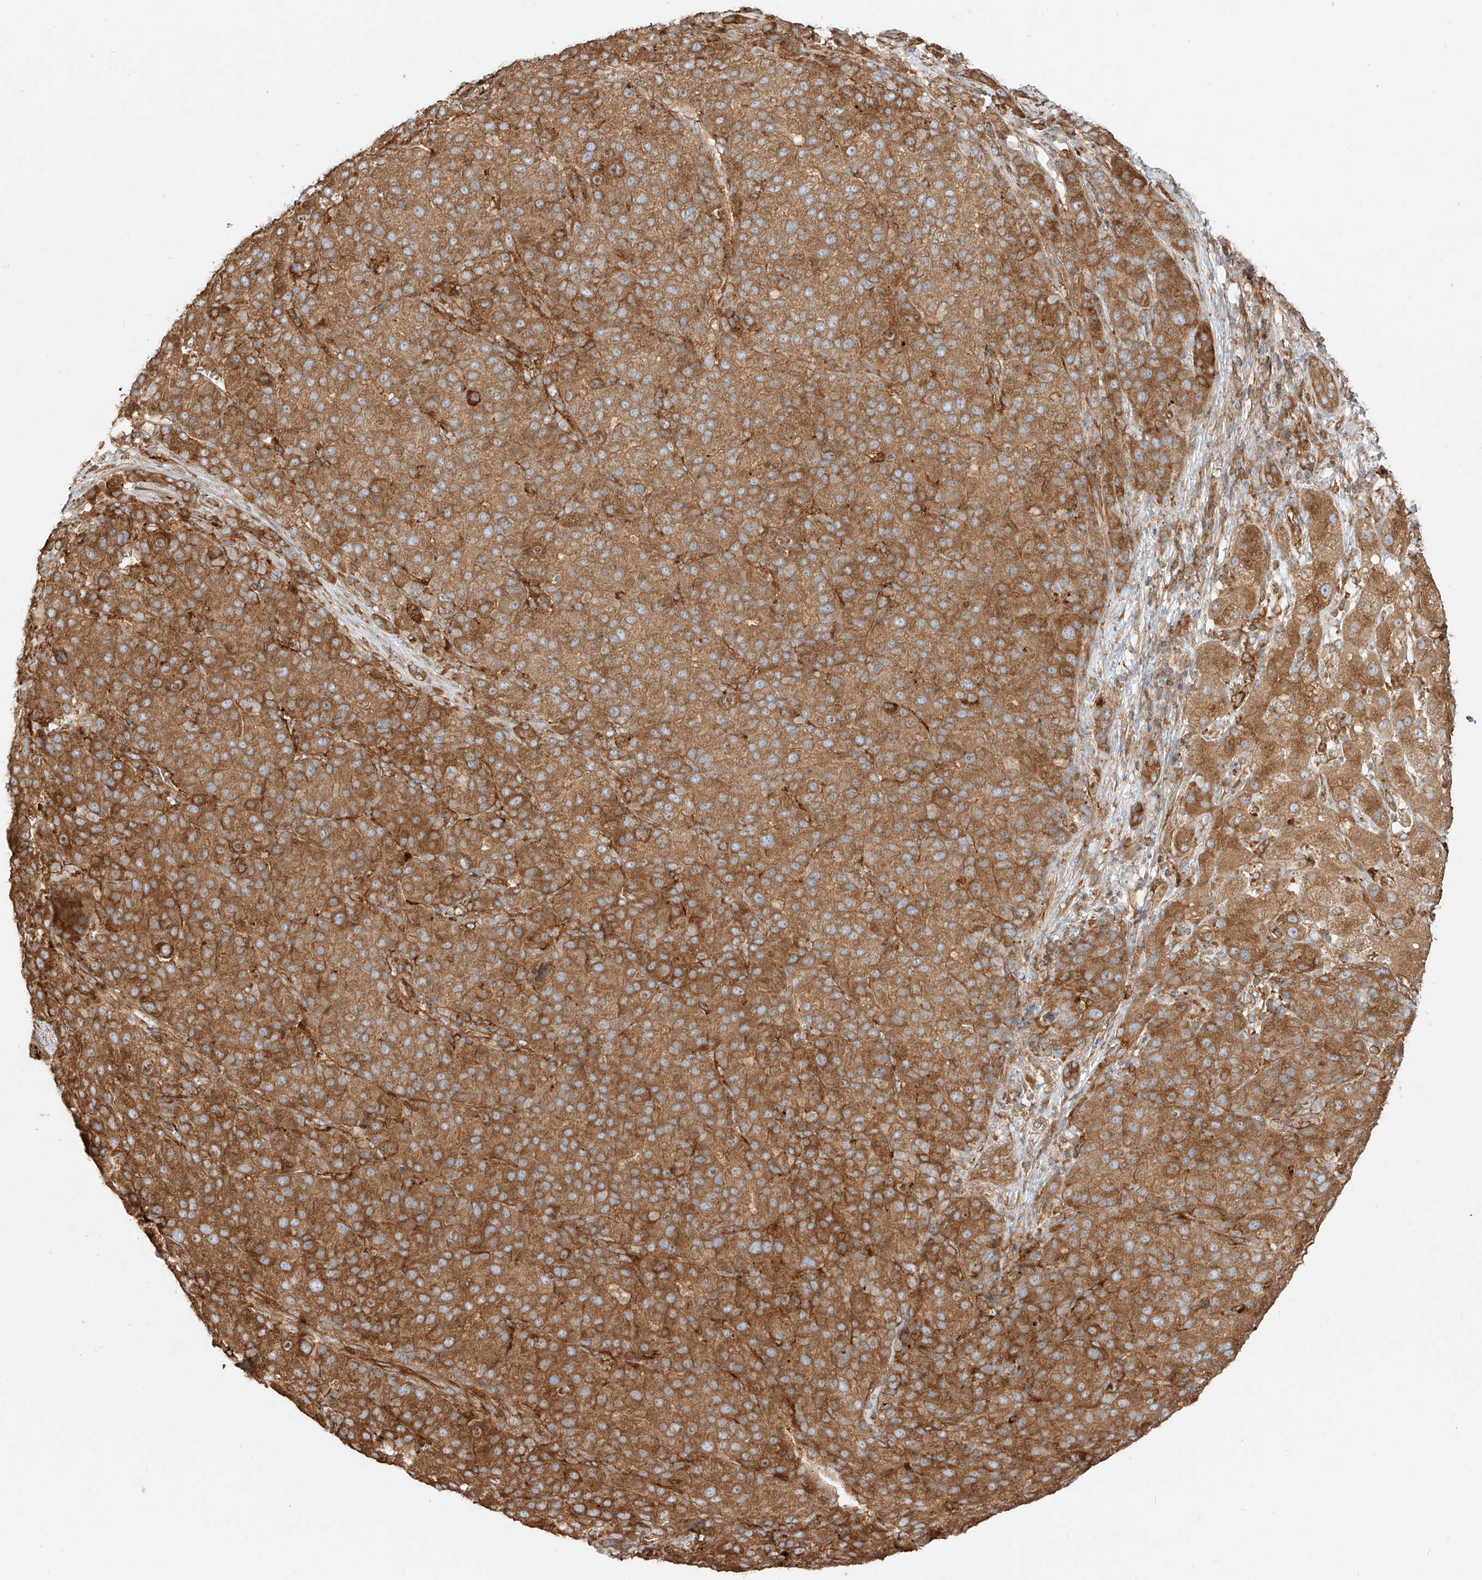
{"staining": {"intensity": "moderate", "quantity": ">75%", "location": "cytoplasmic/membranous"}, "tissue": "liver cancer", "cell_type": "Tumor cells", "image_type": "cancer", "snomed": [{"axis": "morphology", "description": "Carcinoma, Hepatocellular, NOS"}, {"axis": "topography", "description": "Liver"}], "caption": "This image exhibits liver cancer stained with immunohistochemistry (IHC) to label a protein in brown. The cytoplasmic/membranous of tumor cells show moderate positivity for the protein. Nuclei are counter-stained blue.", "gene": "SNX9", "patient": {"sex": "male", "age": 65}}